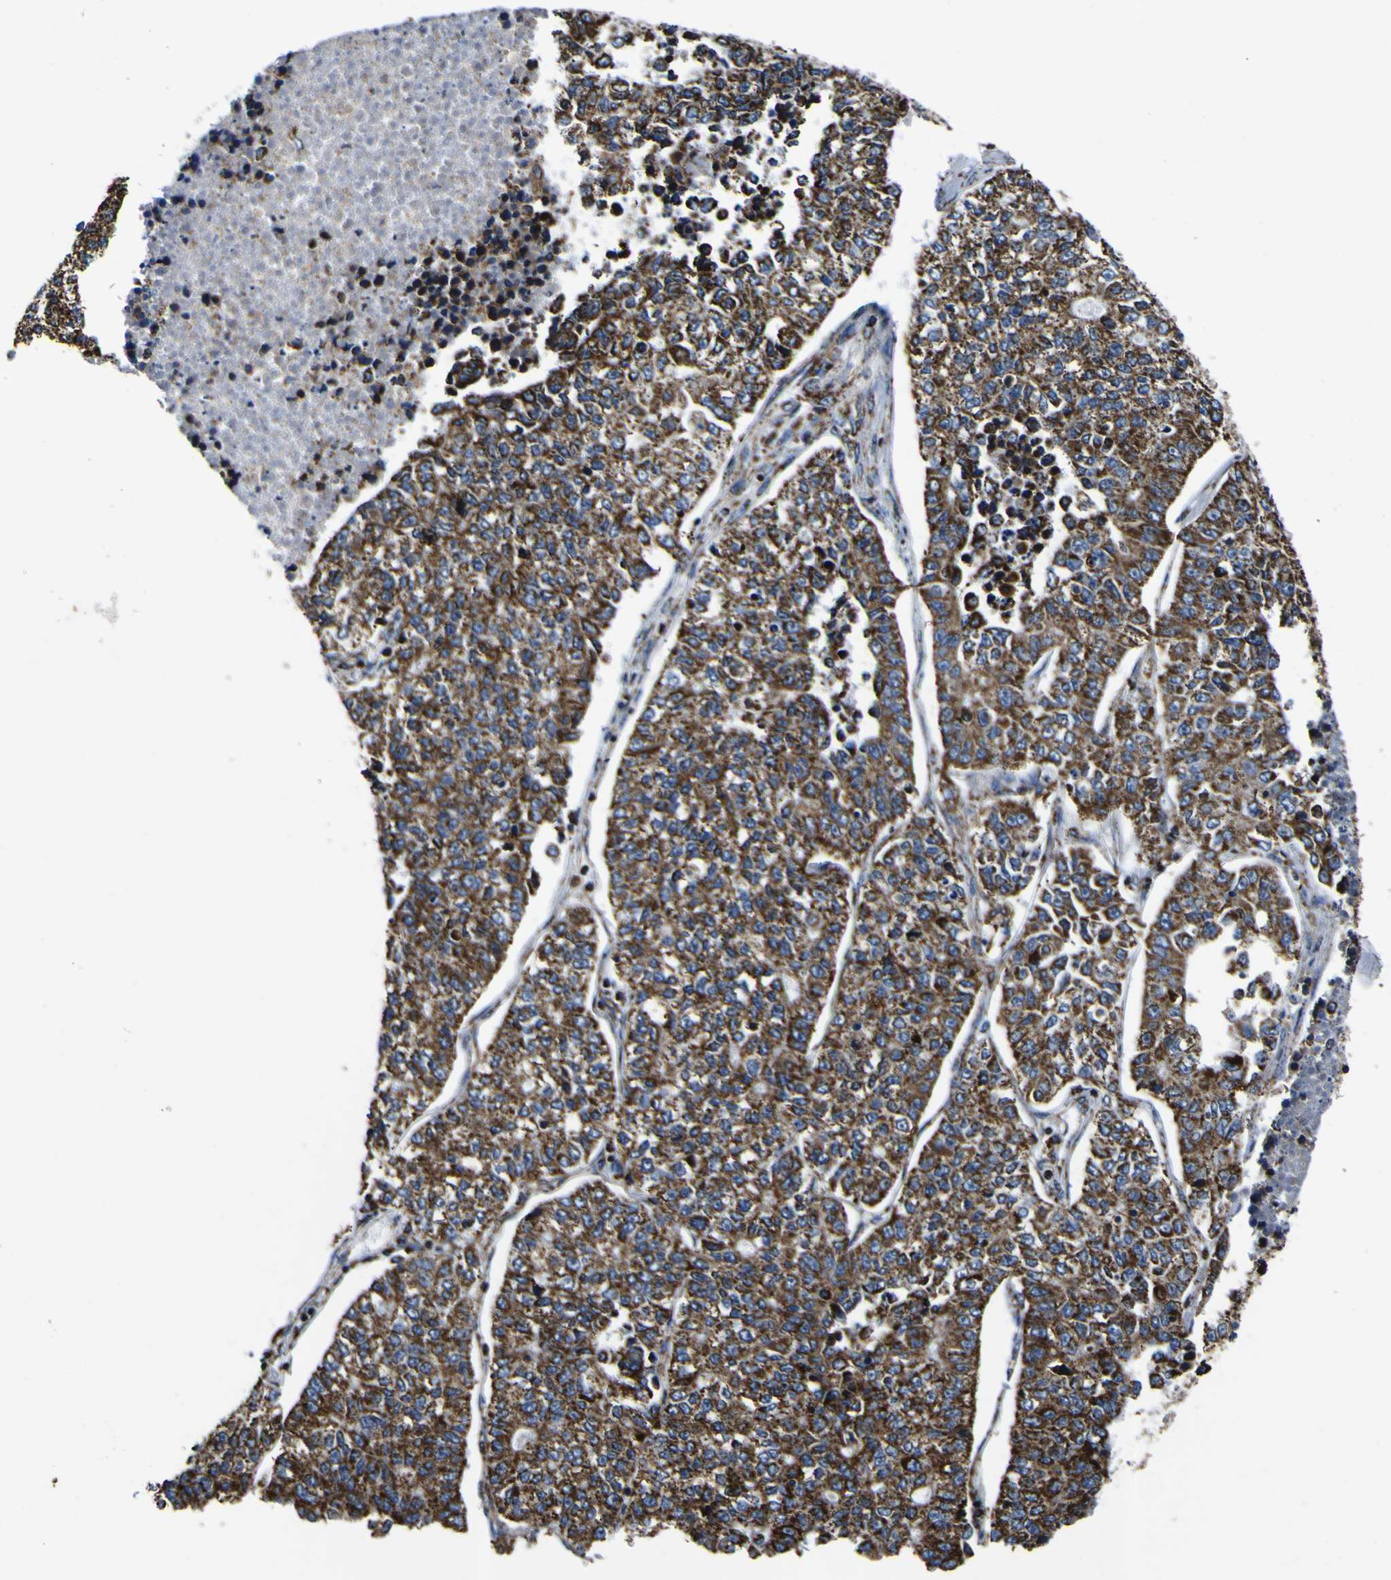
{"staining": {"intensity": "strong", "quantity": ">75%", "location": "cytoplasmic/membranous"}, "tissue": "lung cancer", "cell_type": "Tumor cells", "image_type": "cancer", "snomed": [{"axis": "morphology", "description": "Adenocarcinoma, NOS"}, {"axis": "topography", "description": "Lung"}], "caption": "Immunohistochemistry staining of lung cancer, which exhibits high levels of strong cytoplasmic/membranous expression in about >75% of tumor cells indicating strong cytoplasmic/membranous protein expression. The staining was performed using DAB (3,3'-diaminobenzidine) (brown) for protein detection and nuclei were counterstained in hematoxylin (blue).", "gene": "PTRH2", "patient": {"sex": "male", "age": 49}}